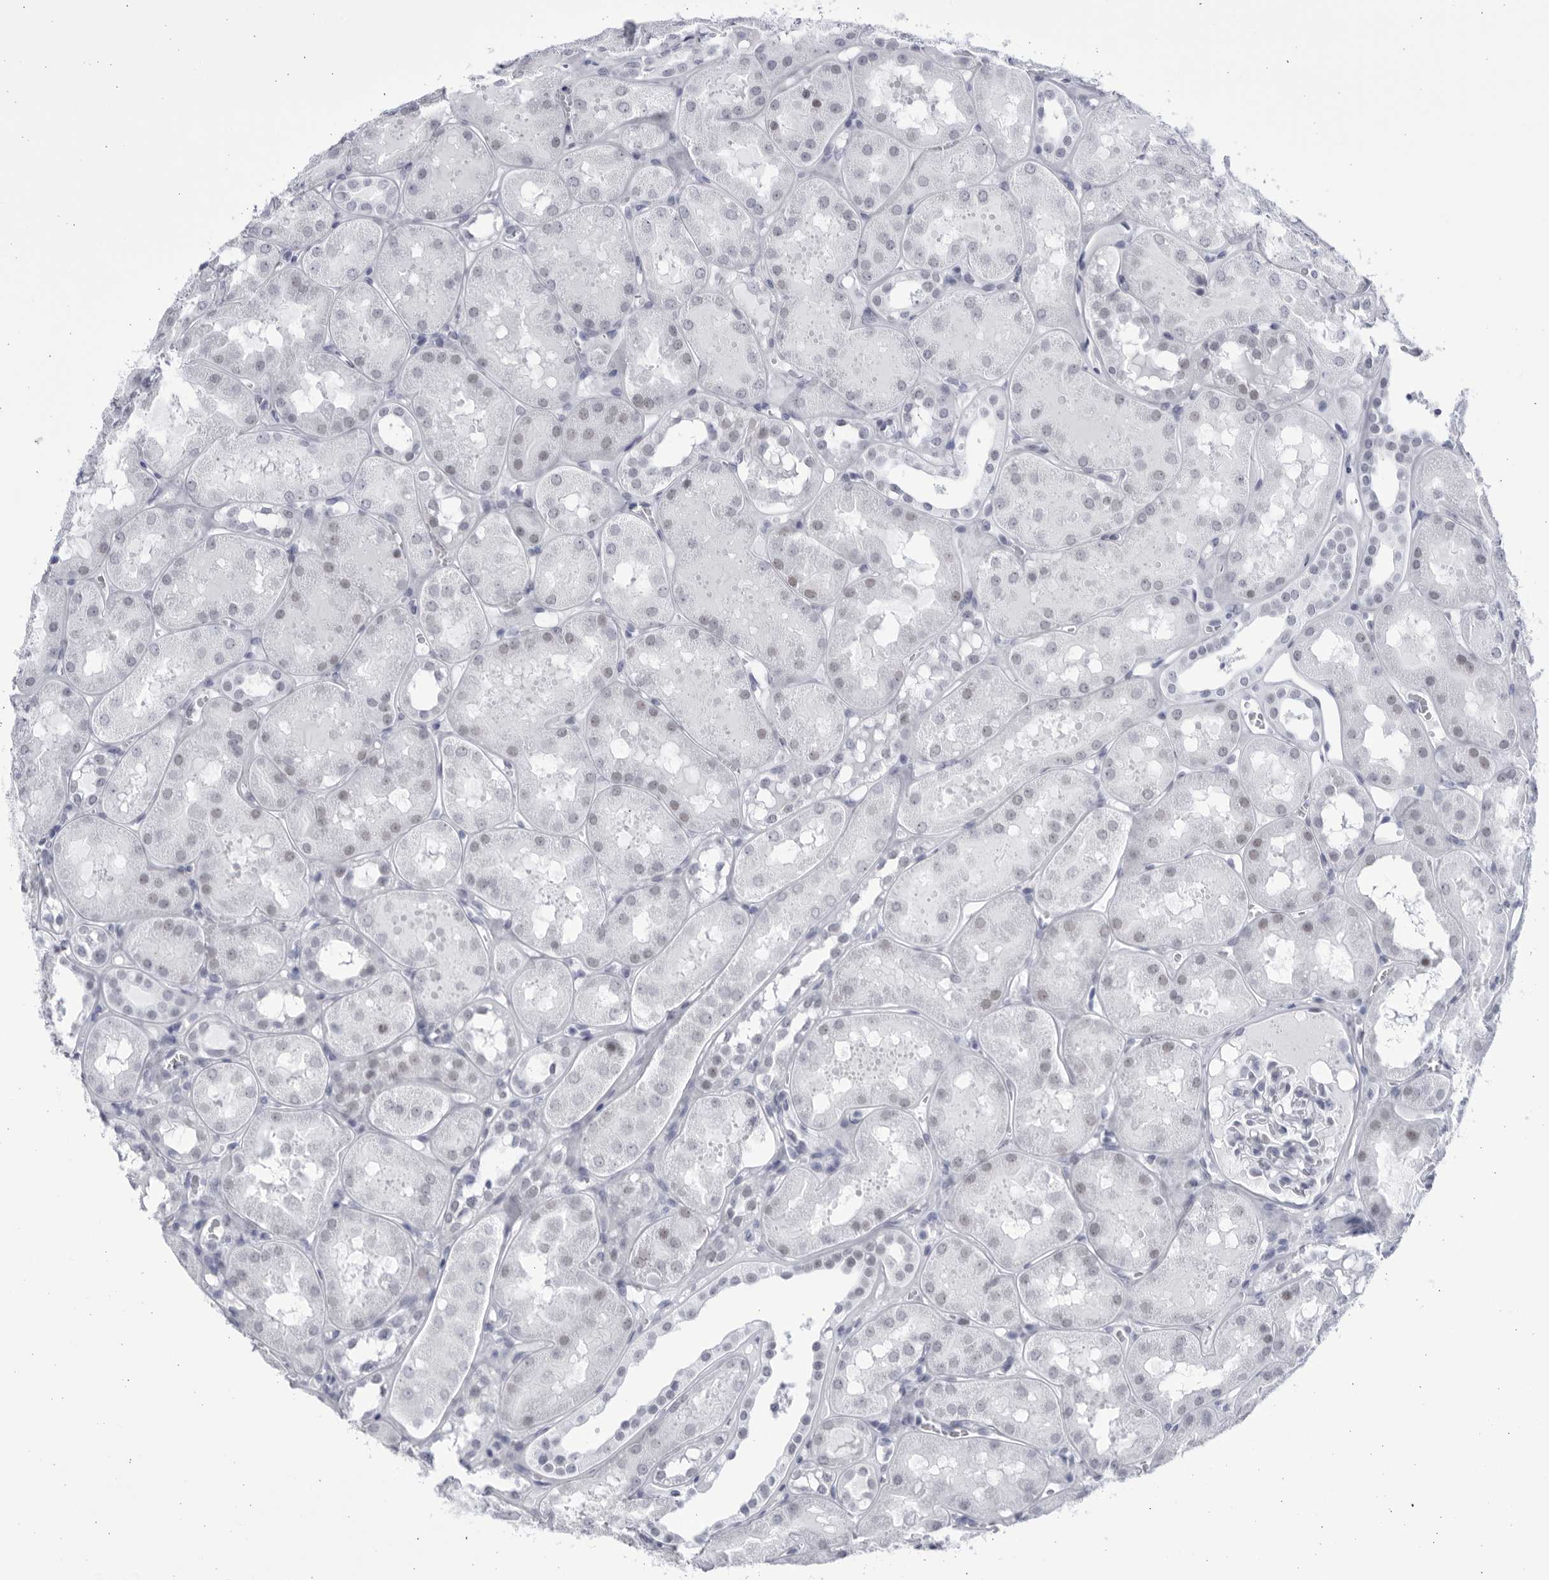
{"staining": {"intensity": "negative", "quantity": "none", "location": "none"}, "tissue": "kidney", "cell_type": "Cells in glomeruli", "image_type": "normal", "snomed": [{"axis": "morphology", "description": "Normal tissue, NOS"}, {"axis": "topography", "description": "Kidney"}, {"axis": "topography", "description": "Urinary bladder"}], "caption": "Cells in glomeruli are negative for brown protein staining in benign kidney. (DAB immunohistochemistry with hematoxylin counter stain).", "gene": "CCDC181", "patient": {"sex": "male", "age": 16}}